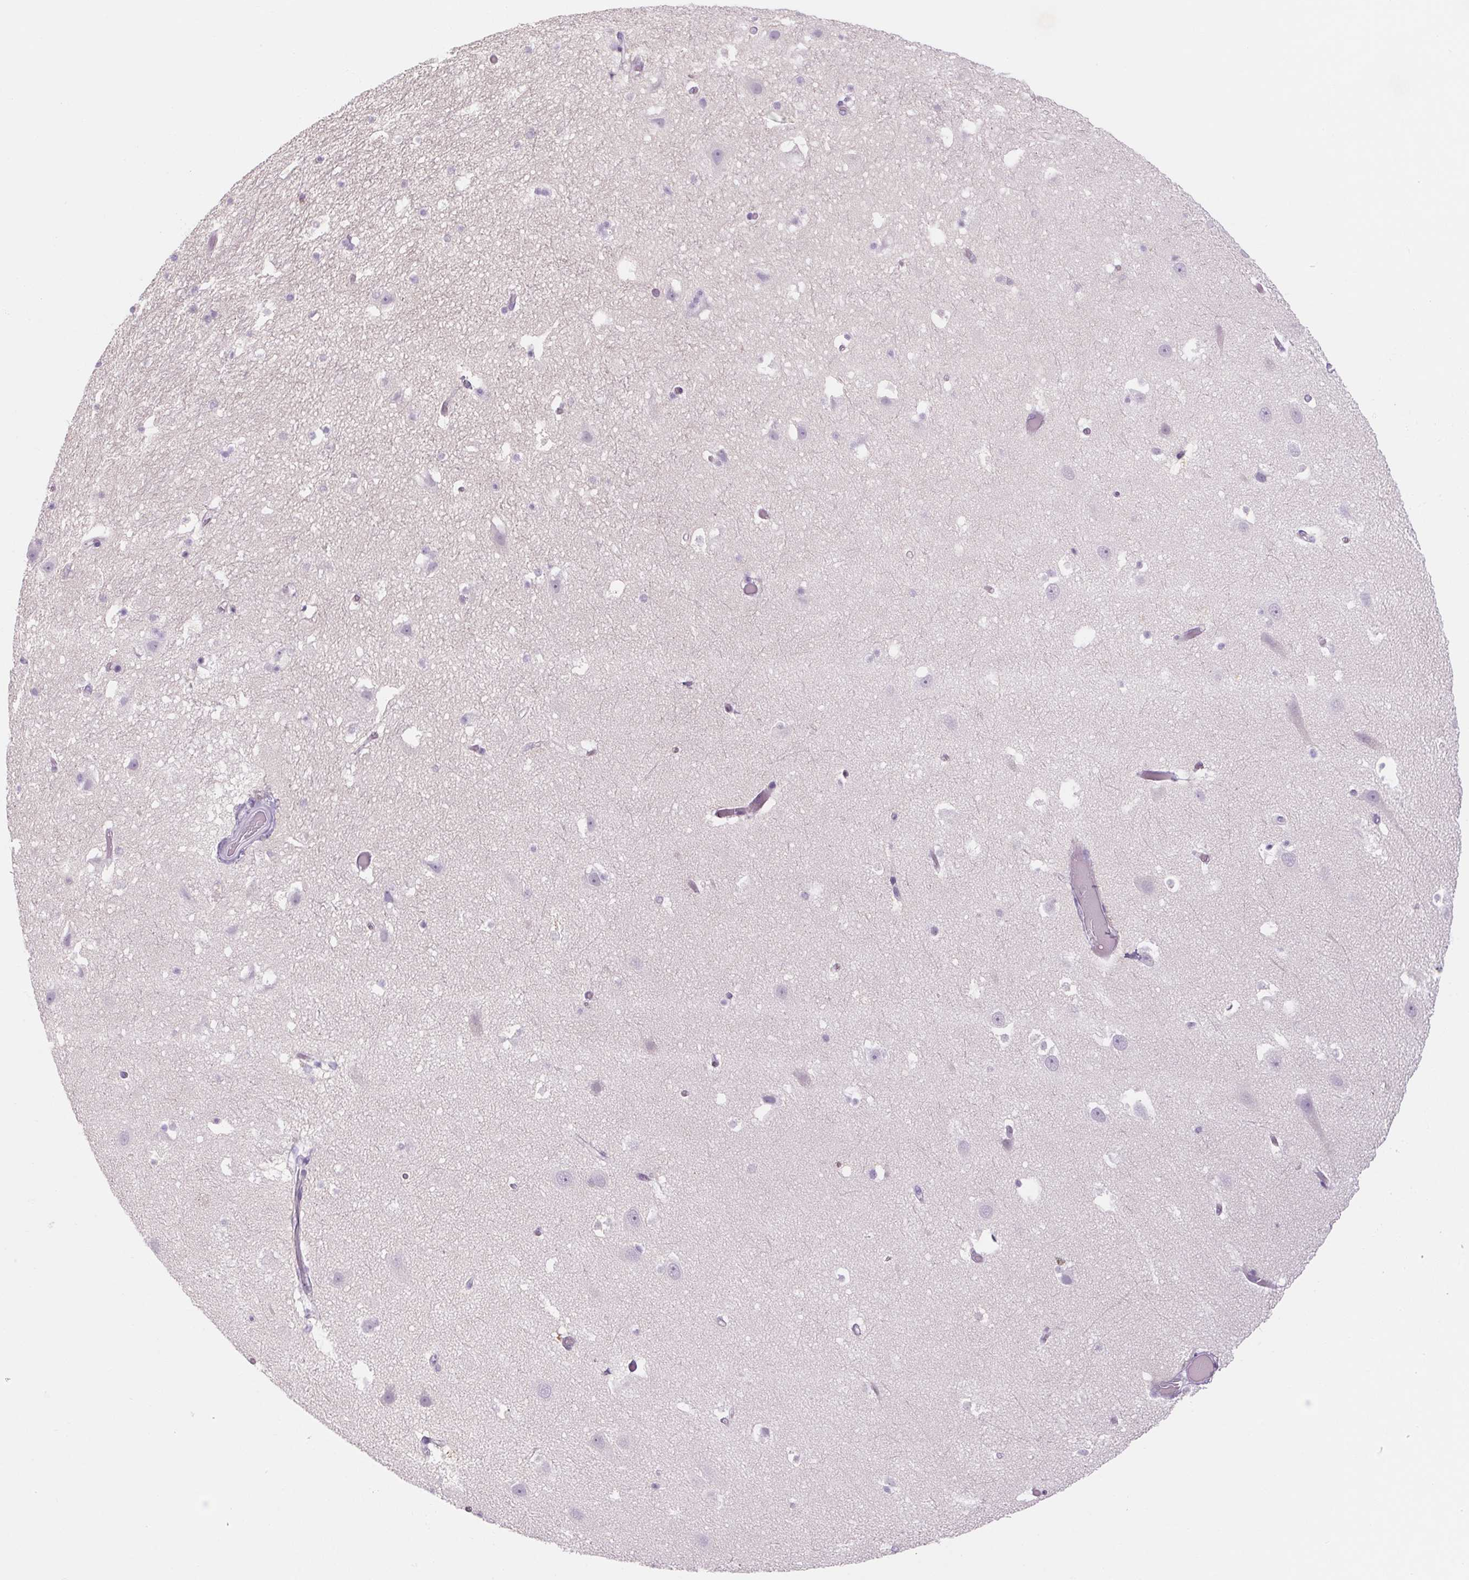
{"staining": {"intensity": "negative", "quantity": "none", "location": "none"}, "tissue": "hippocampus", "cell_type": "Glial cells", "image_type": "normal", "snomed": [{"axis": "morphology", "description": "Normal tissue, NOS"}, {"axis": "topography", "description": "Hippocampus"}], "caption": "Immunohistochemistry (IHC) photomicrograph of normal hippocampus stained for a protein (brown), which exhibits no expression in glial cells.", "gene": "RPTN", "patient": {"sex": "male", "age": 26}}